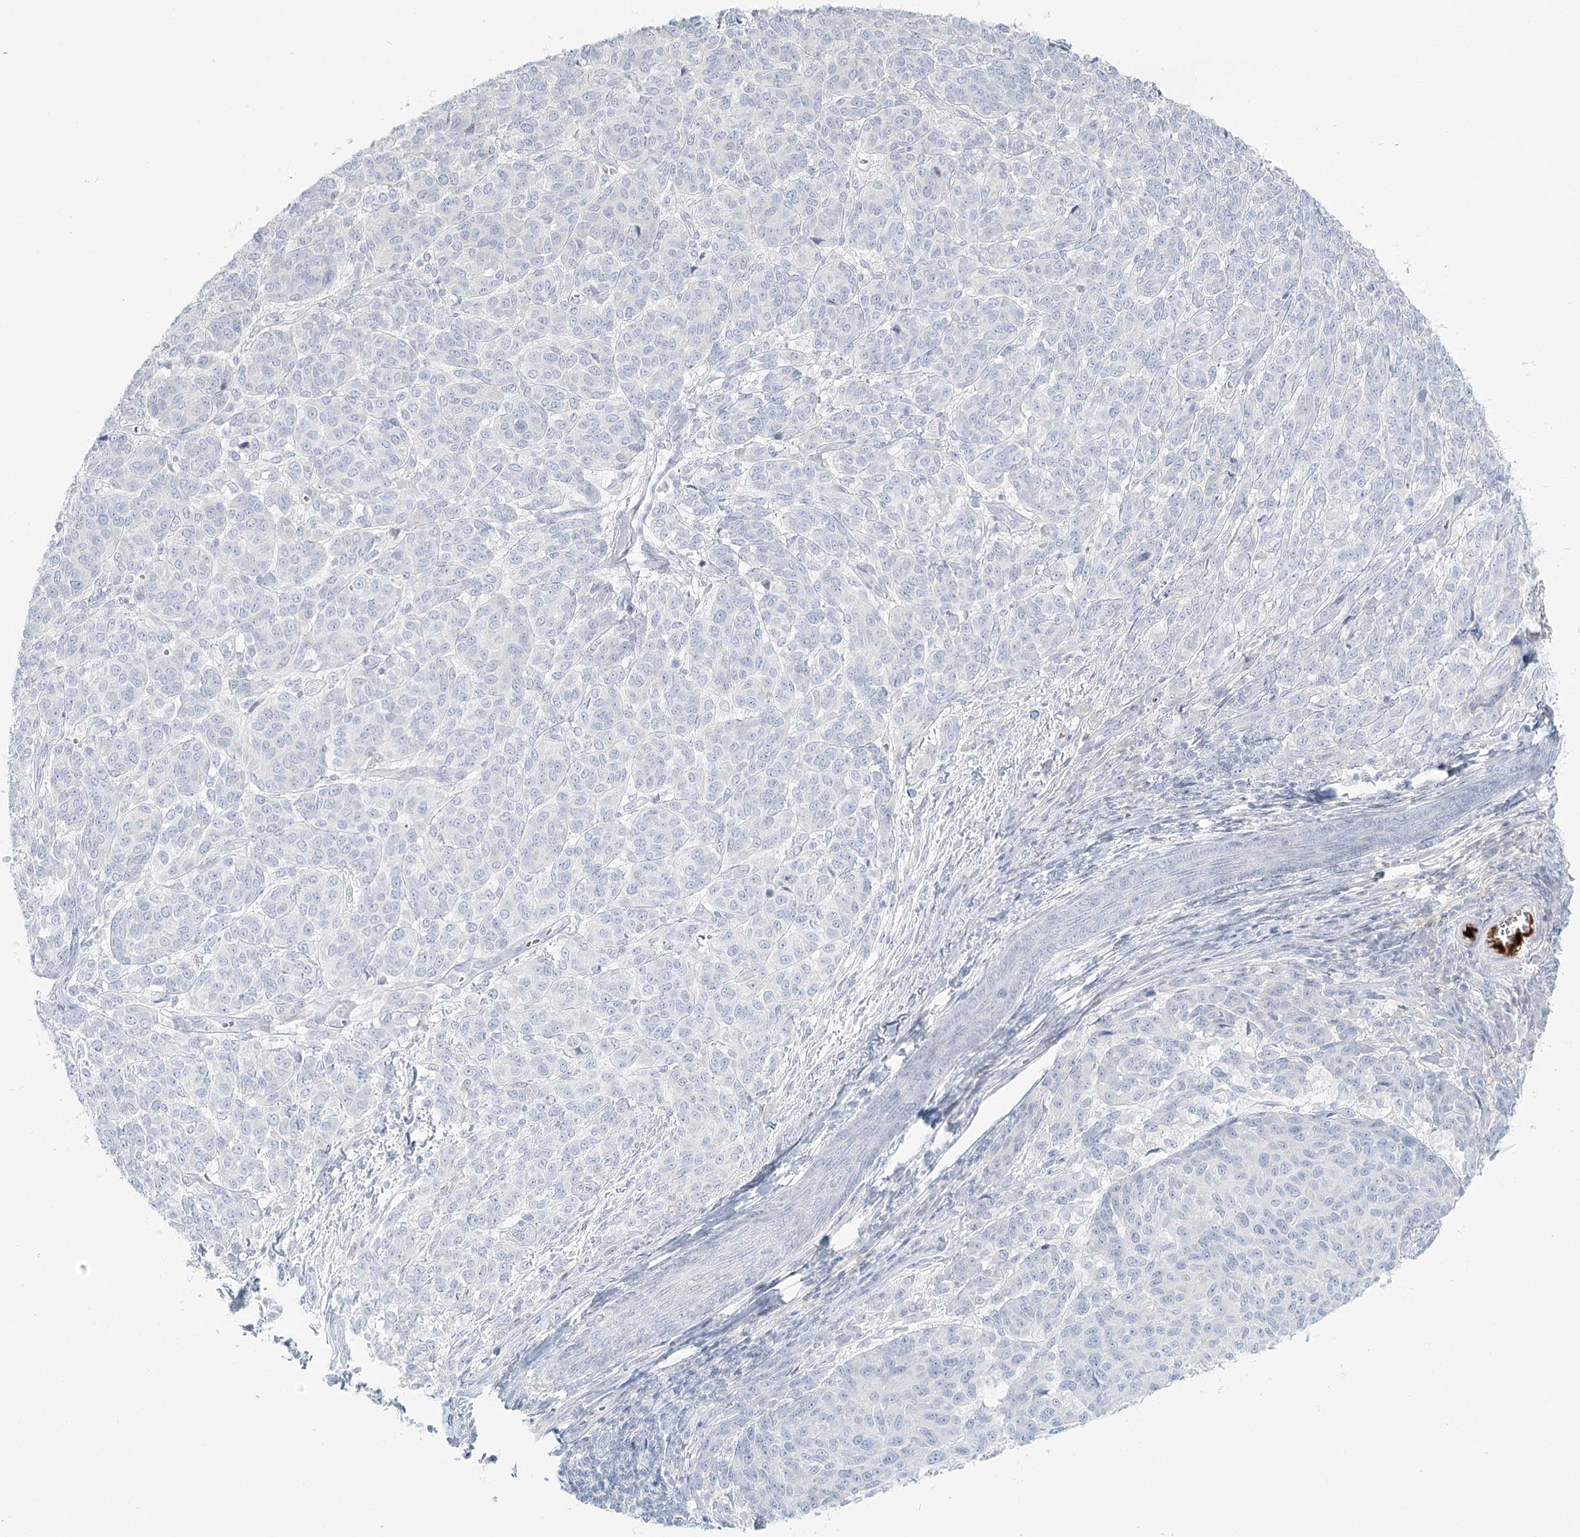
{"staining": {"intensity": "negative", "quantity": "none", "location": "none"}, "tissue": "melanoma", "cell_type": "Tumor cells", "image_type": "cancer", "snomed": [{"axis": "morphology", "description": "Malignant melanoma, NOS"}, {"axis": "topography", "description": "Skin"}], "caption": "IHC micrograph of neoplastic tissue: human melanoma stained with DAB (3,3'-diaminobenzidine) shows no significant protein expression in tumor cells.", "gene": "DMGDH", "patient": {"sex": "male", "age": 49}}